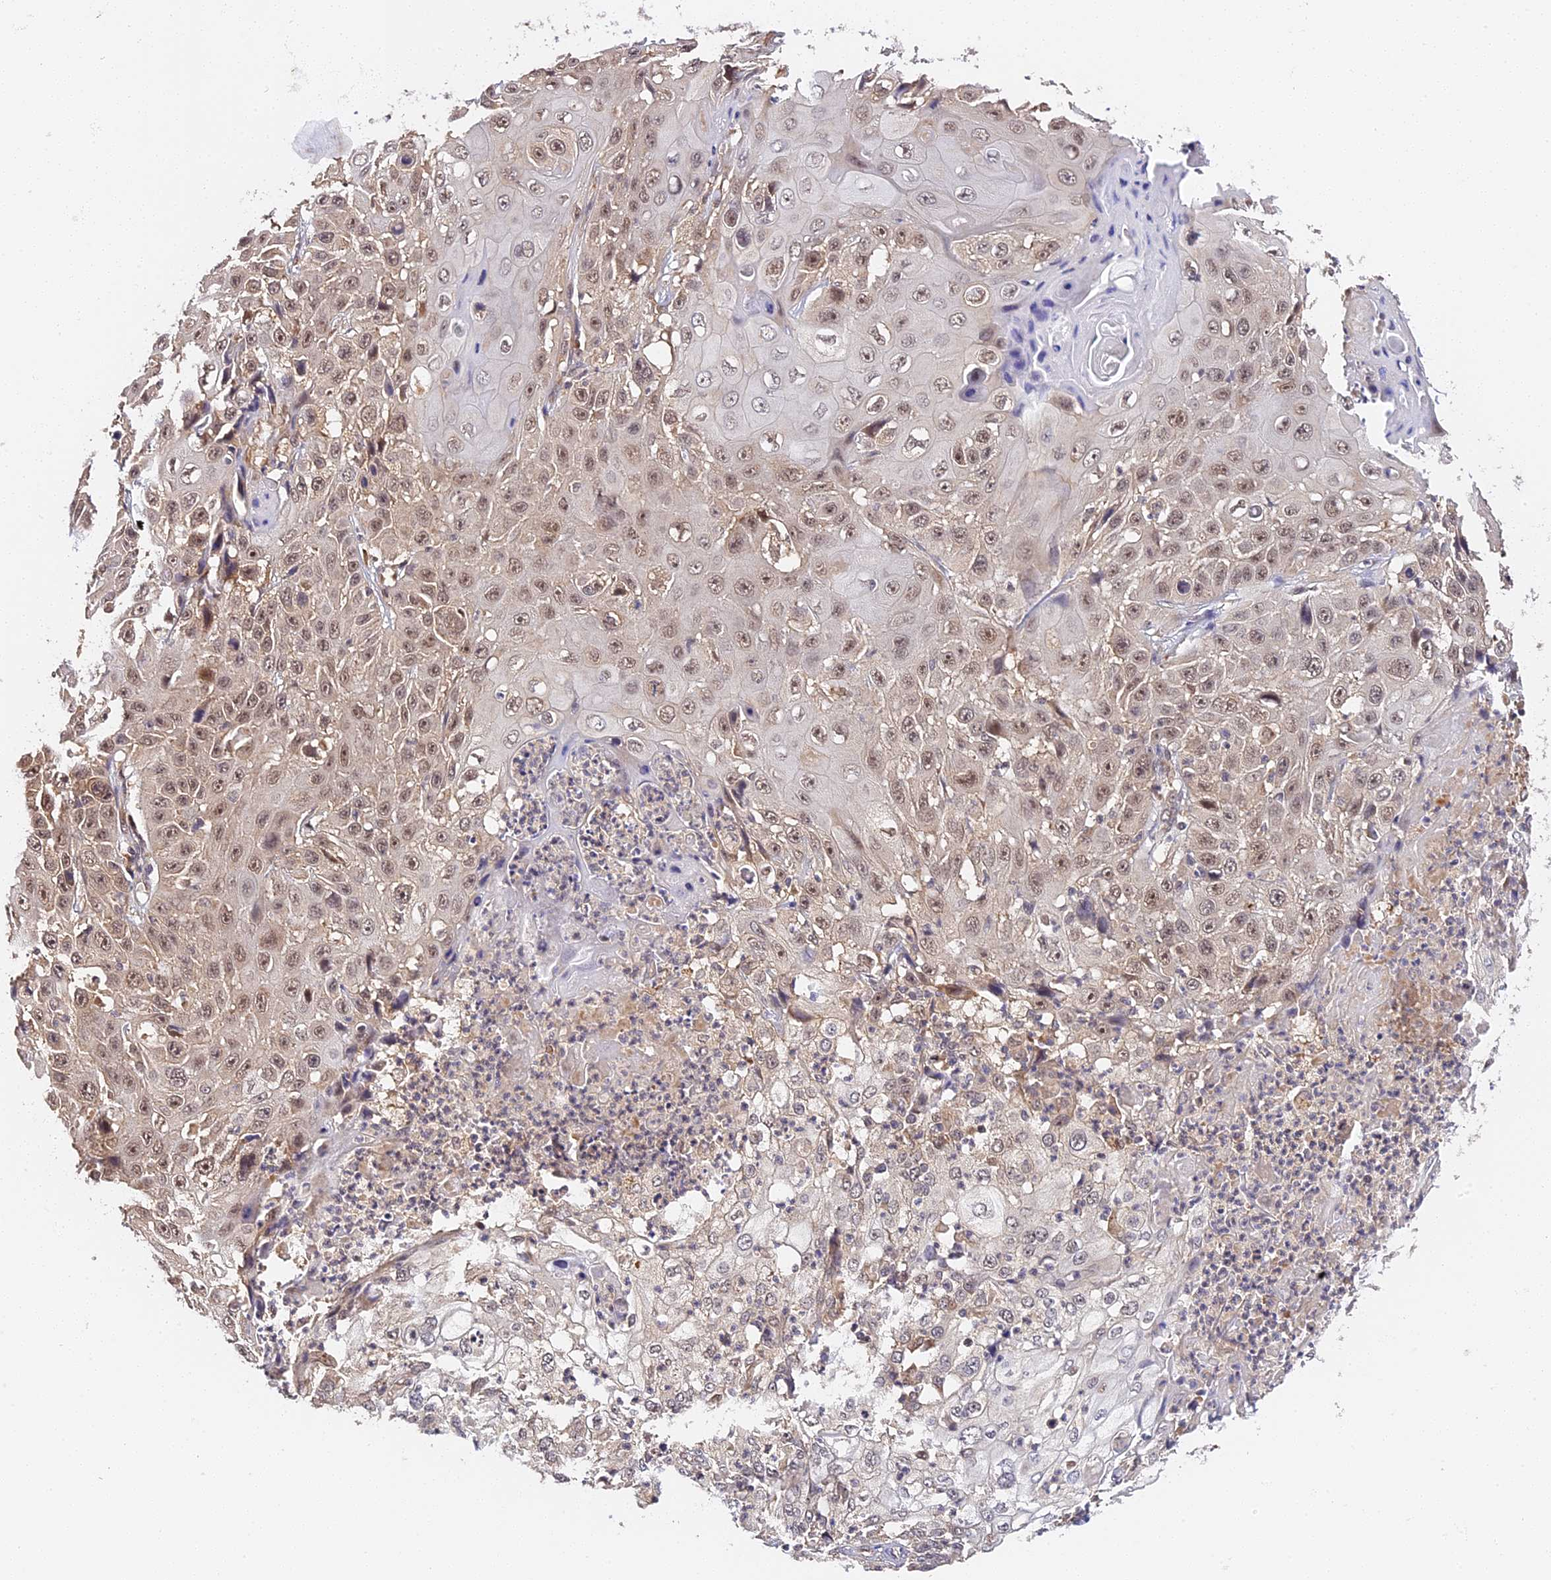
{"staining": {"intensity": "weak", "quantity": "25%-75%", "location": "nuclear"}, "tissue": "cervical cancer", "cell_type": "Tumor cells", "image_type": "cancer", "snomed": [{"axis": "morphology", "description": "Squamous cell carcinoma, NOS"}, {"axis": "topography", "description": "Cervix"}], "caption": "The immunohistochemical stain shows weak nuclear staining in tumor cells of cervical cancer (squamous cell carcinoma) tissue.", "gene": "IMPACT", "patient": {"sex": "female", "age": 39}}